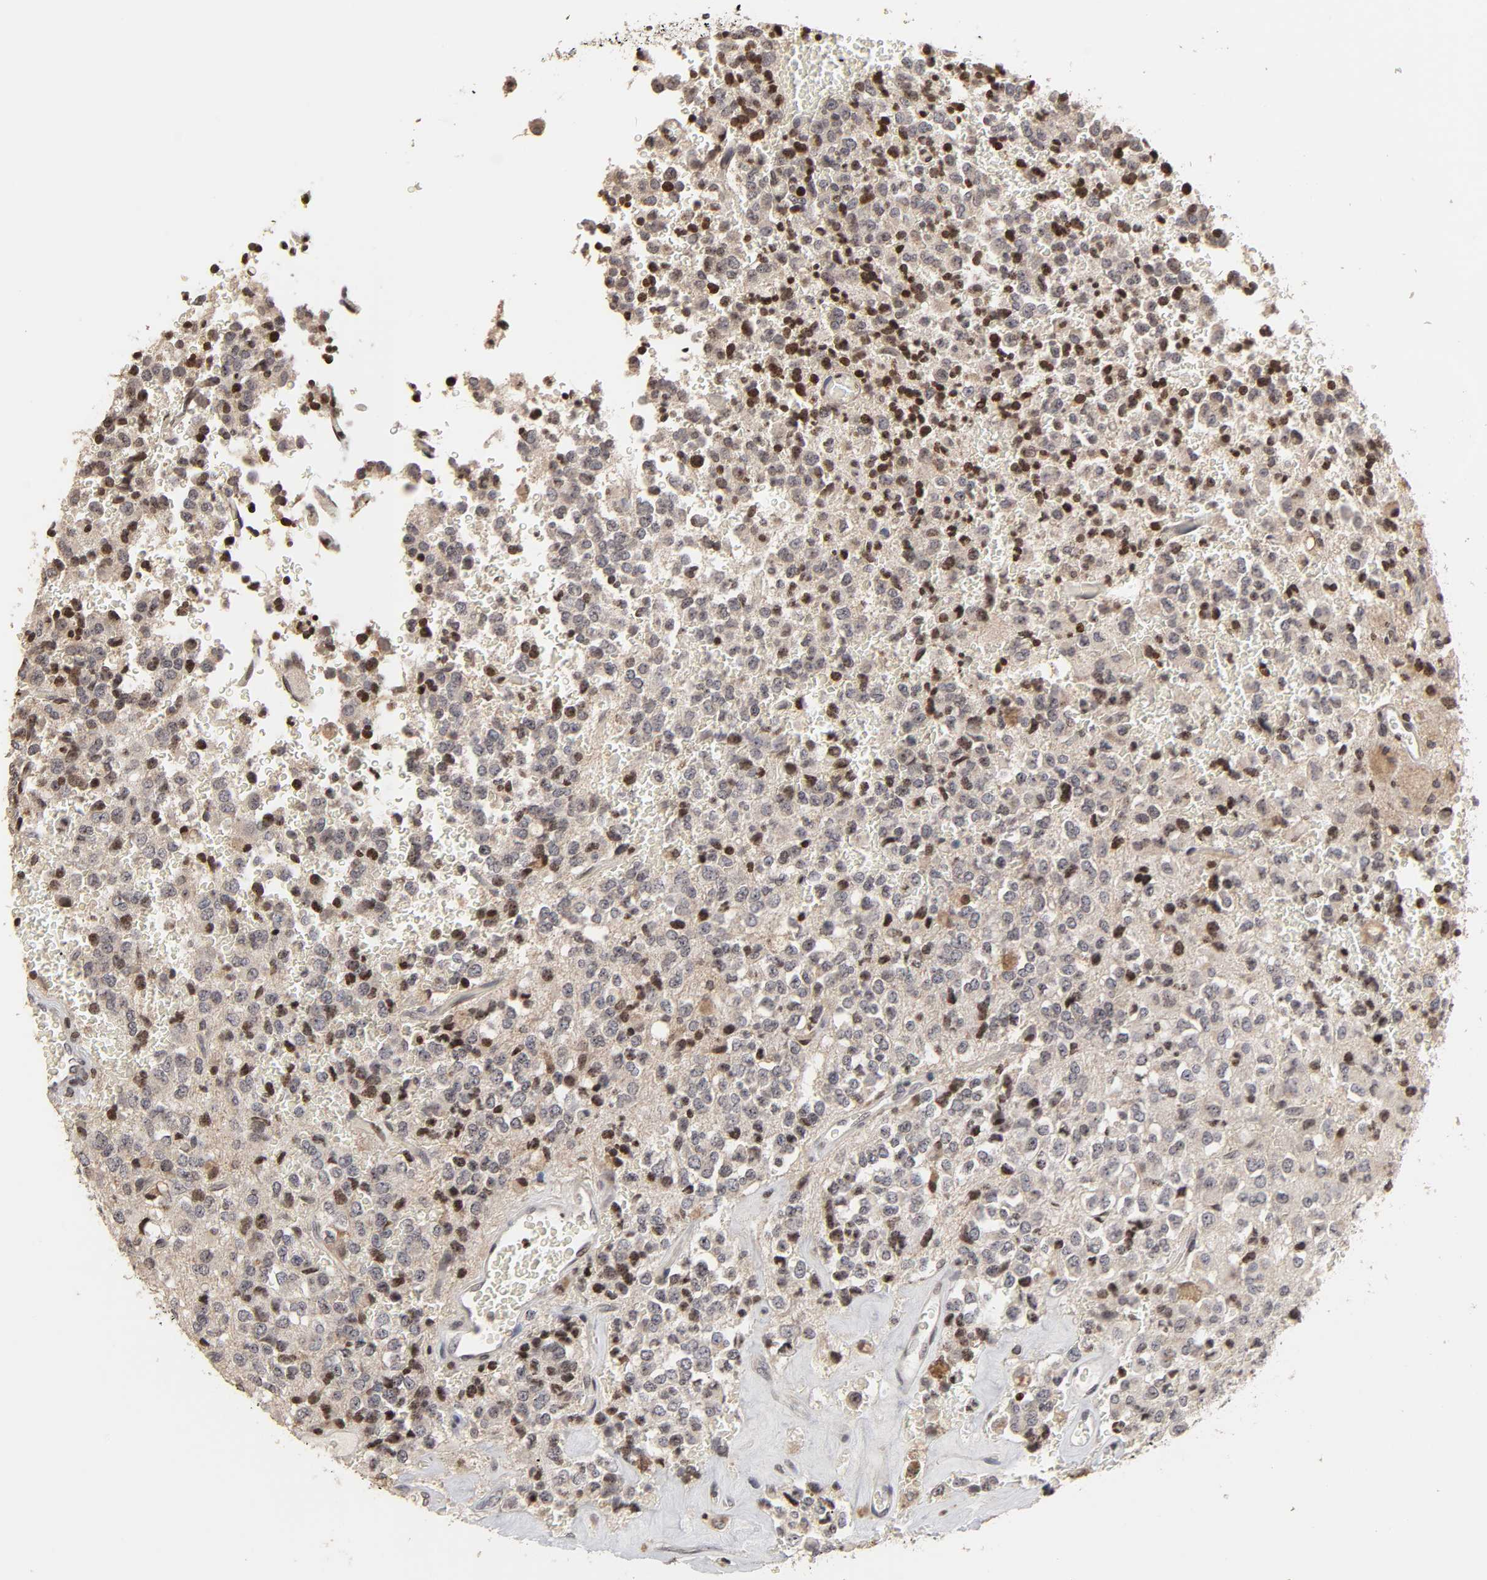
{"staining": {"intensity": "moderate", "quantity": "<25%", "location": "nuclear"}, "tissue": "glioma", "cell_type": "Tumor cells", "image_type": "cancer", "snomed": [{"axis": "morphology", "description": "Glioma, malignant, High grade"}, {"axis": "topography", "description": "pancreas cauda"}], "caption": "Glioma stained with DAB immunohistochemistry reveals low levels of moderate nuclear positivity in about <25% of tumor cells. Immunohistochemistry stains the protein in brown and the nuclei are stained blue.", "gene": "ZNF473", "patient": {"sex": "male", "age": 60}}